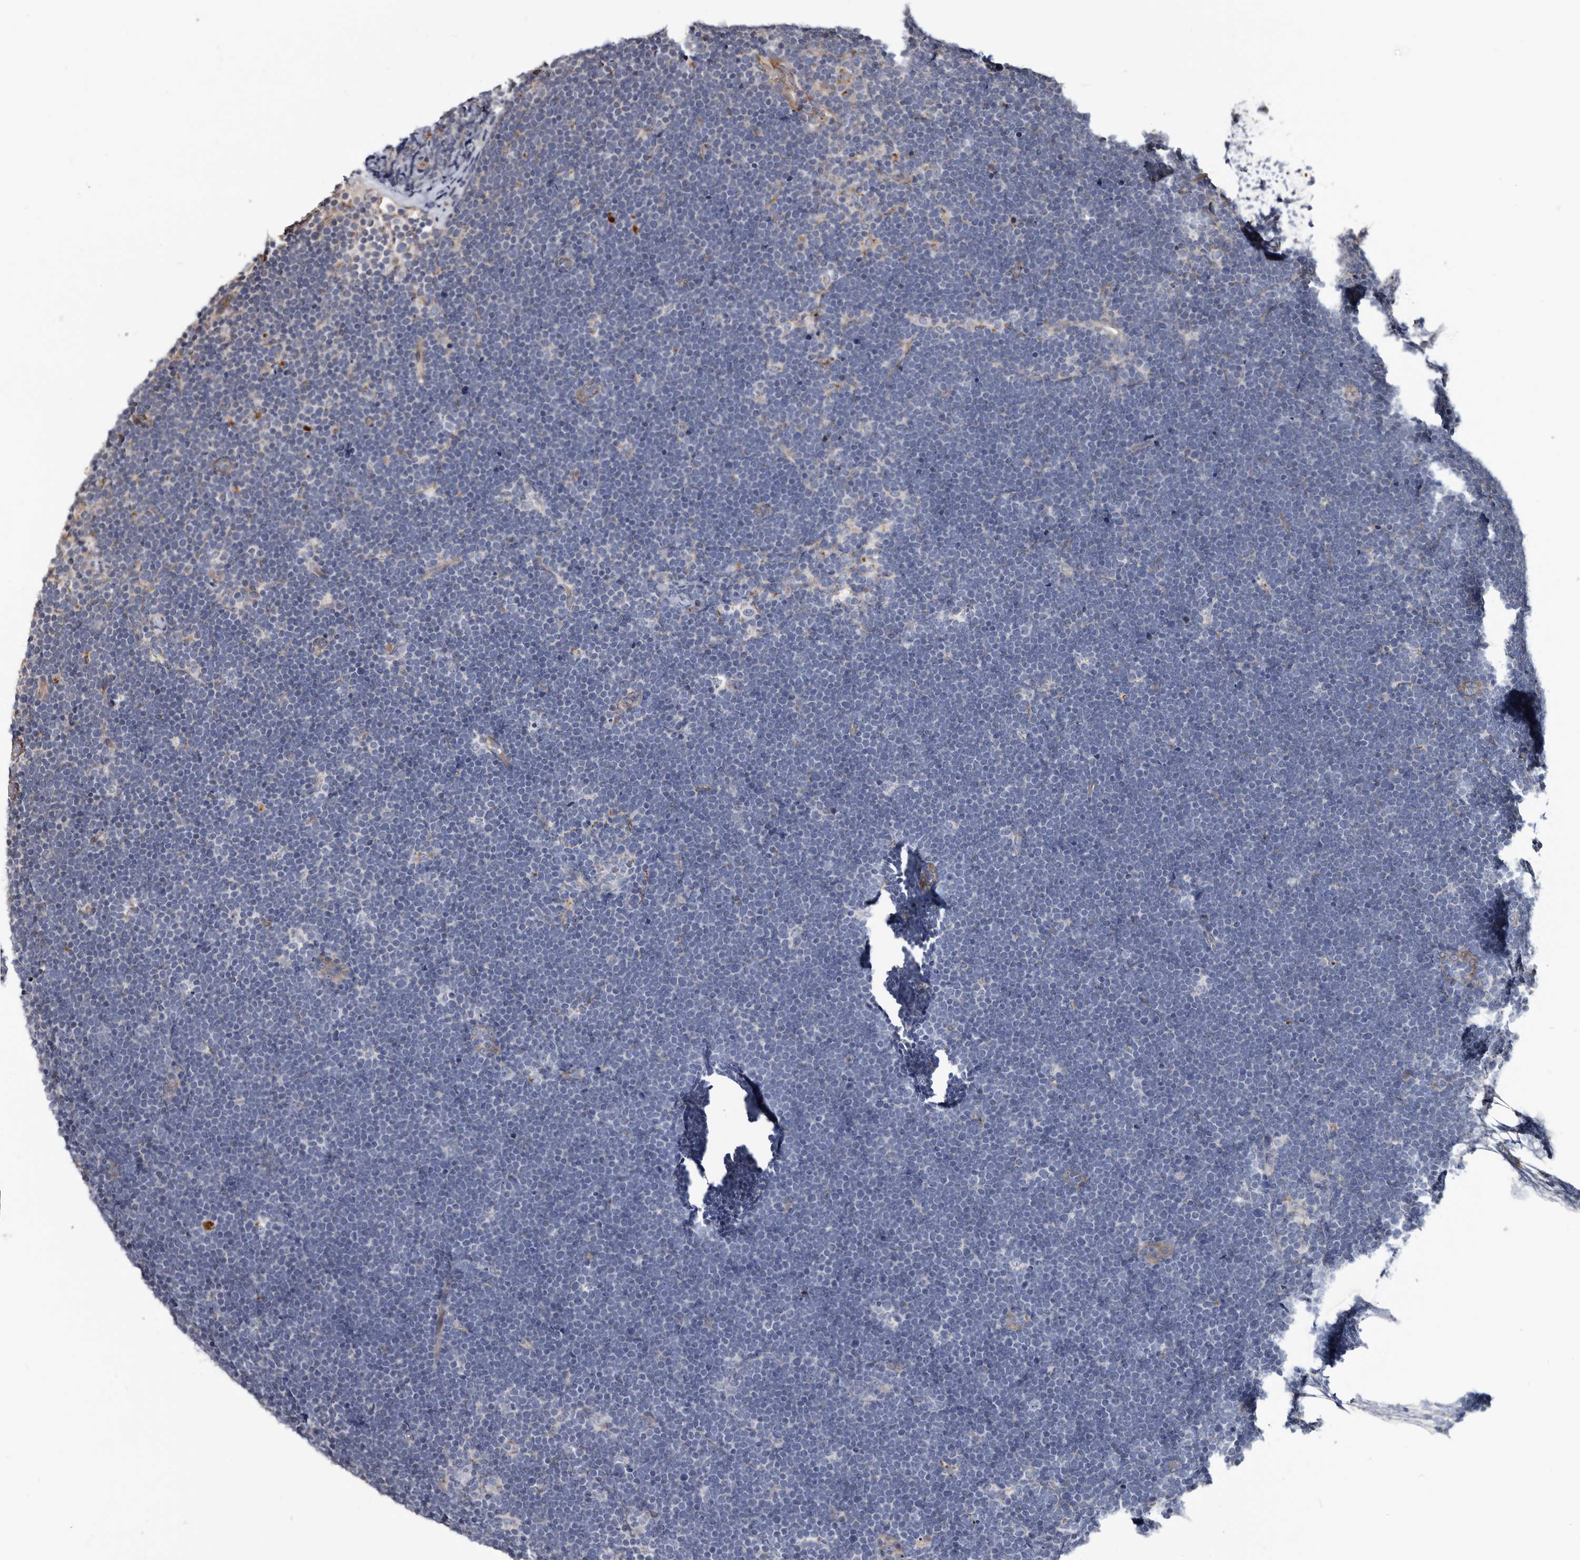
{"staining": {"intensity": "negative", "quantity": "none", "location": "none"}, "tissue": "lymphoma", "cell_type": "Tumor cells", "image_type": "cancer", "snomed": [{"axis": "morphology", "description": "Malignant lymphoma, non-Hodgkin's type, High grade"}, {"axis": "topography", "description": "Lymph node"}], "caption": "Tumor cells are negative for protein expression in human lymphoma.", "gene": "CTSA", "patient": {"sex": "male", "age": 13}}